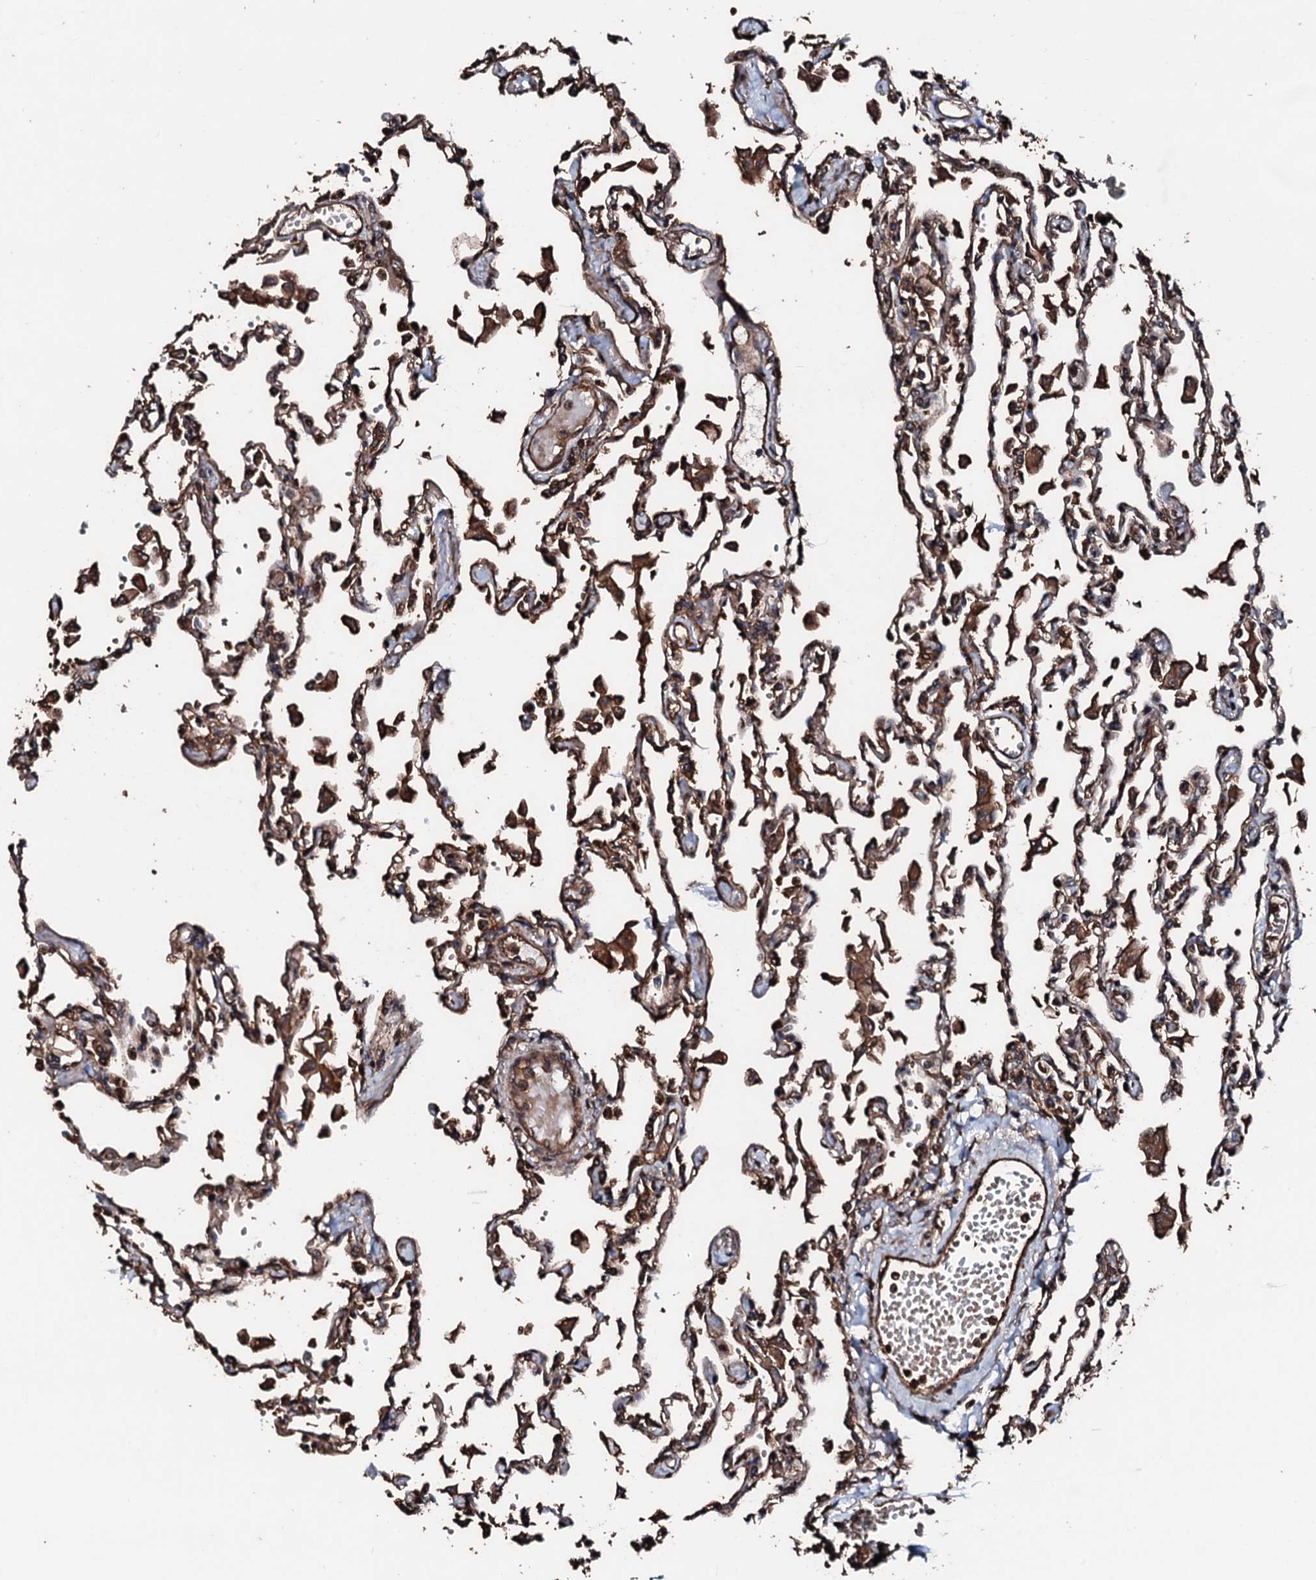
{"staining": {"intensity": "strong", "quantity": ">75%", "location": "cytoplasmic/membranous"}, "tissue": "lung", "cell_type": "Alveolar cells", "image_type": "normal", "snomed": [{"axis": "morphology", "description": "Normal tissue, NOS"}, {"axis": "topography", "description": "Bronchus"}, {"axis": "topography", "description": "Lung"}], "caption": "Human lung stained with a brown dye displays strong cytoplasmic/membranous positive expression in about >75% of alveolar cells.", "gene": "KIF18A", "patient": {"sex": "female", "age": 49}}